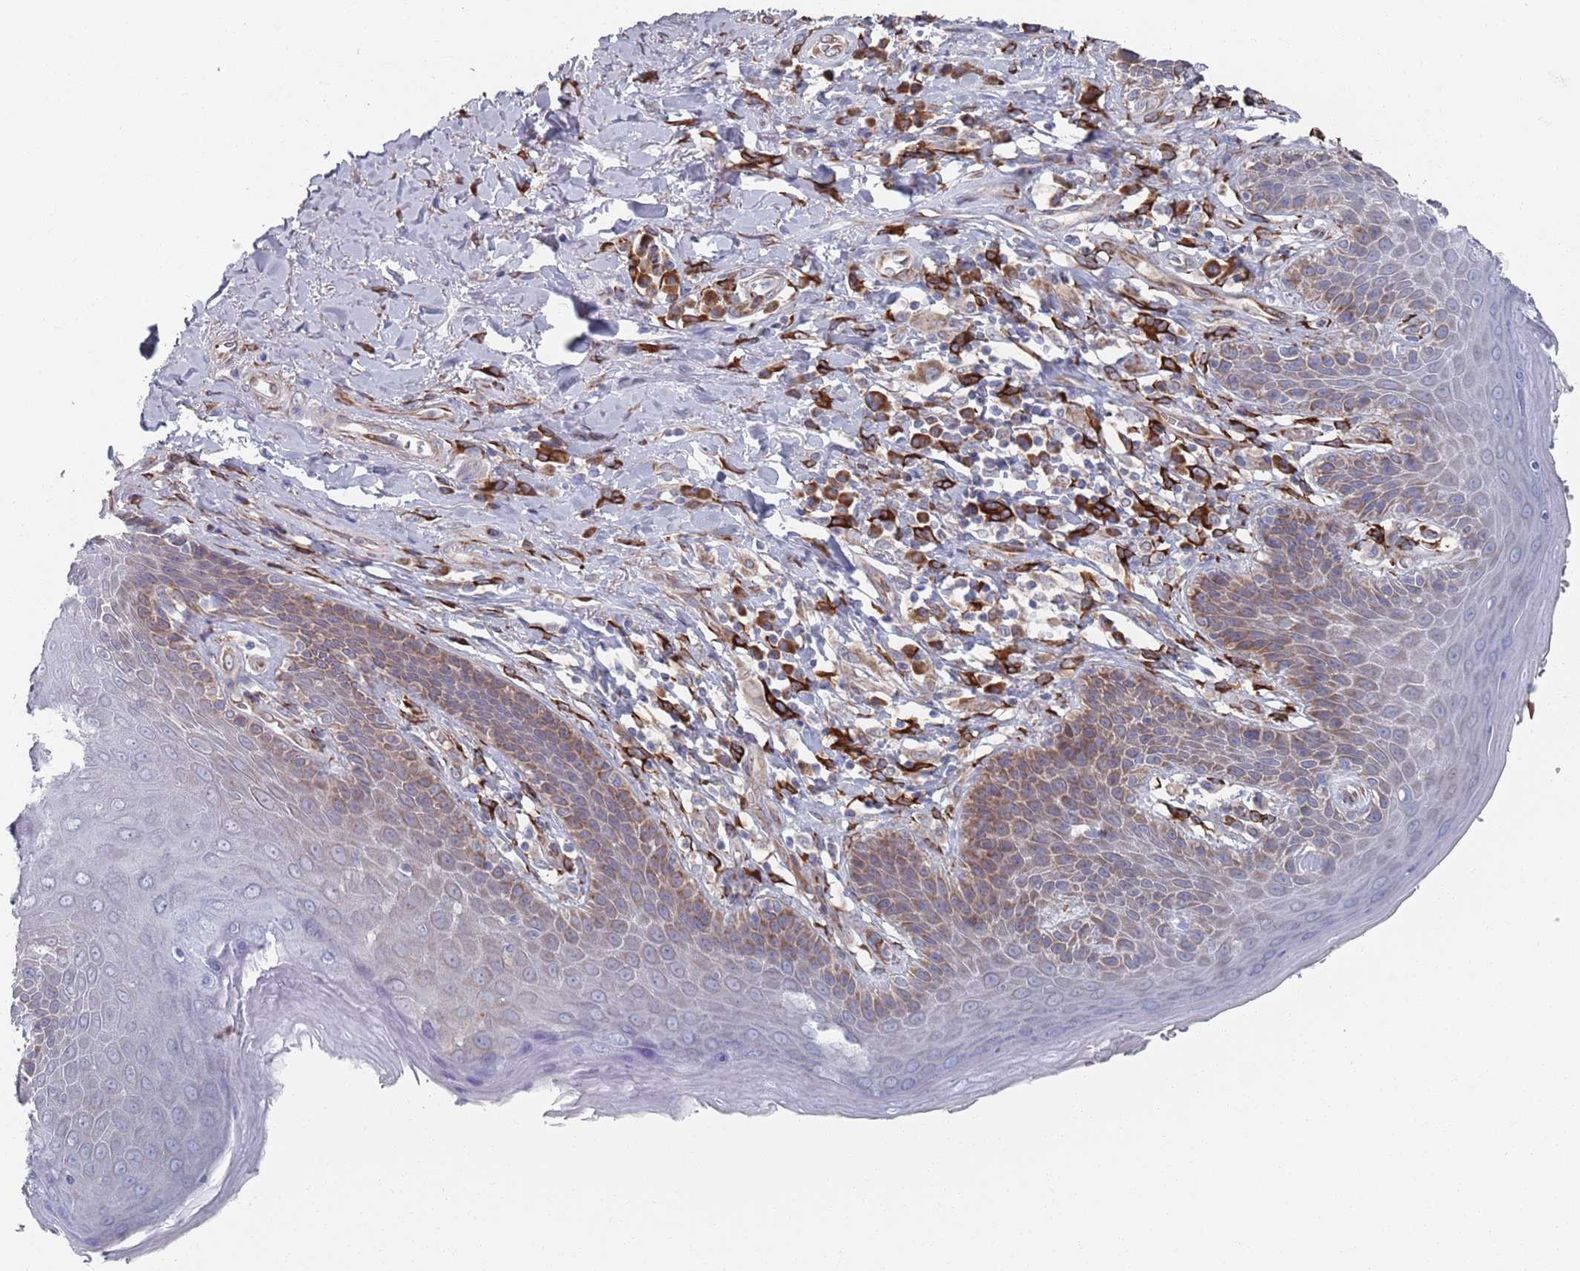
{"staining": {"intensity": "moderate", "quantity": "<25%", "location": "cytoplasmic/membranous"}, "tissue": "skin", "cell_type": "Epidermal cells", "image_type": "normal", "snomed": [{"axis": "morphology", "description": "Normal tissue, NOS"}, {"axis": "topography", "description": "Anal"}], "caption": "Protein positivity by immunohistochemistry (IHC) exhibits moderate cytoplasmic/membranous expression in approximately <25% of epidermal cells in normal skin.", "gene": "CCDC106", "patient": {"sex": "female", "age": 89}}